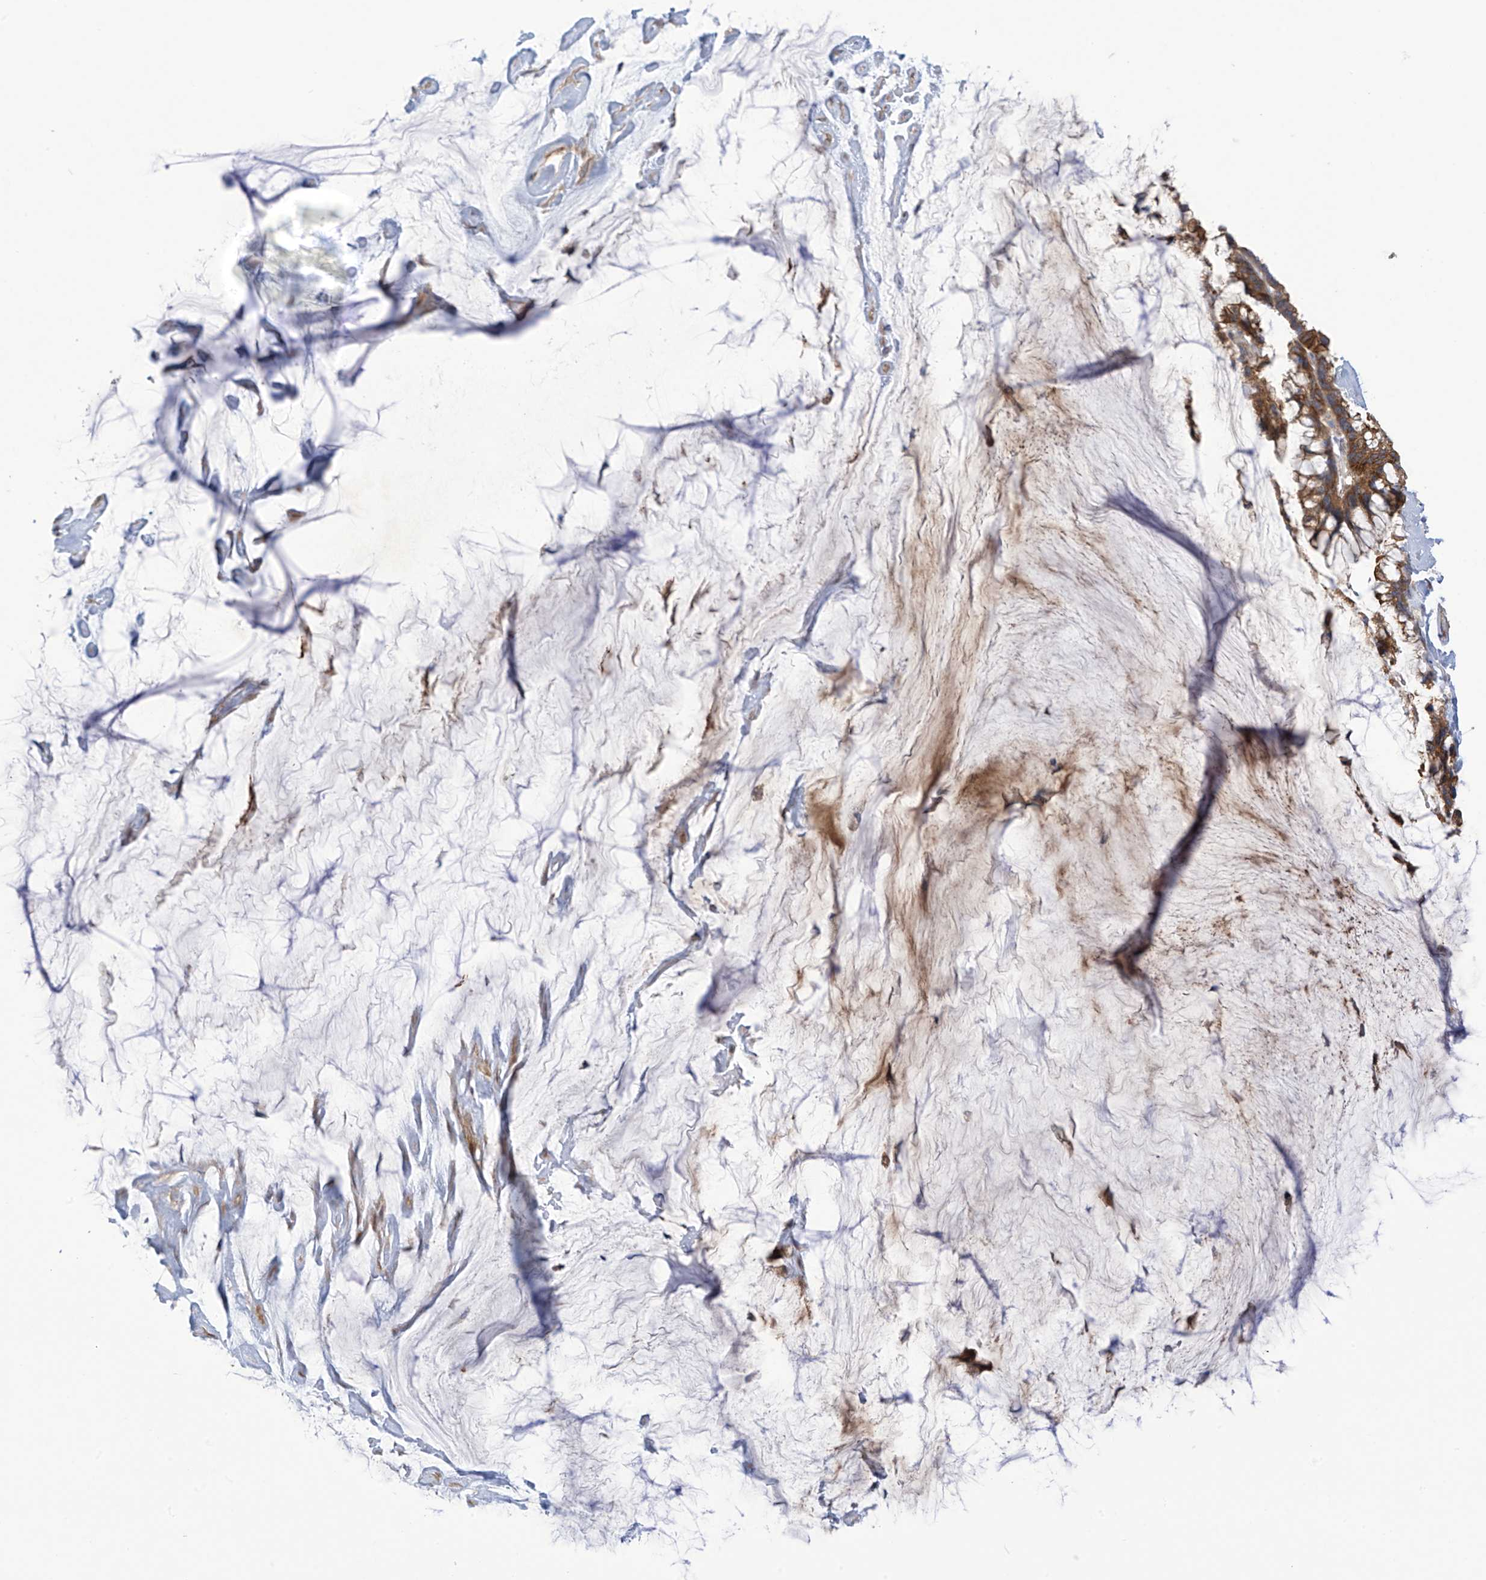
{"staining": {"intensity": "moderate", "quantity": ">75%", "location": "cytoplasmic/membranous"}, "tissue": "ovarian cancer", "cell_type": "Tumor cells", "image_type": "cancer", "snomed": [{"axis": "morphology", "description": "Cystadenocarcinoma, mucinous, NOS"}, {"axis": "topography", "description": "Ovary"}], "caption": "Mucinous cystadenocarcinoma (ovarian) tissue exhibits moderate cytoplasmic/membranous positivity in approximately >75% of tumor cells, visualized by immunohistochemistry.", "gene": "KIAA1522", "patient": {"sex": "female", "age": 39}}